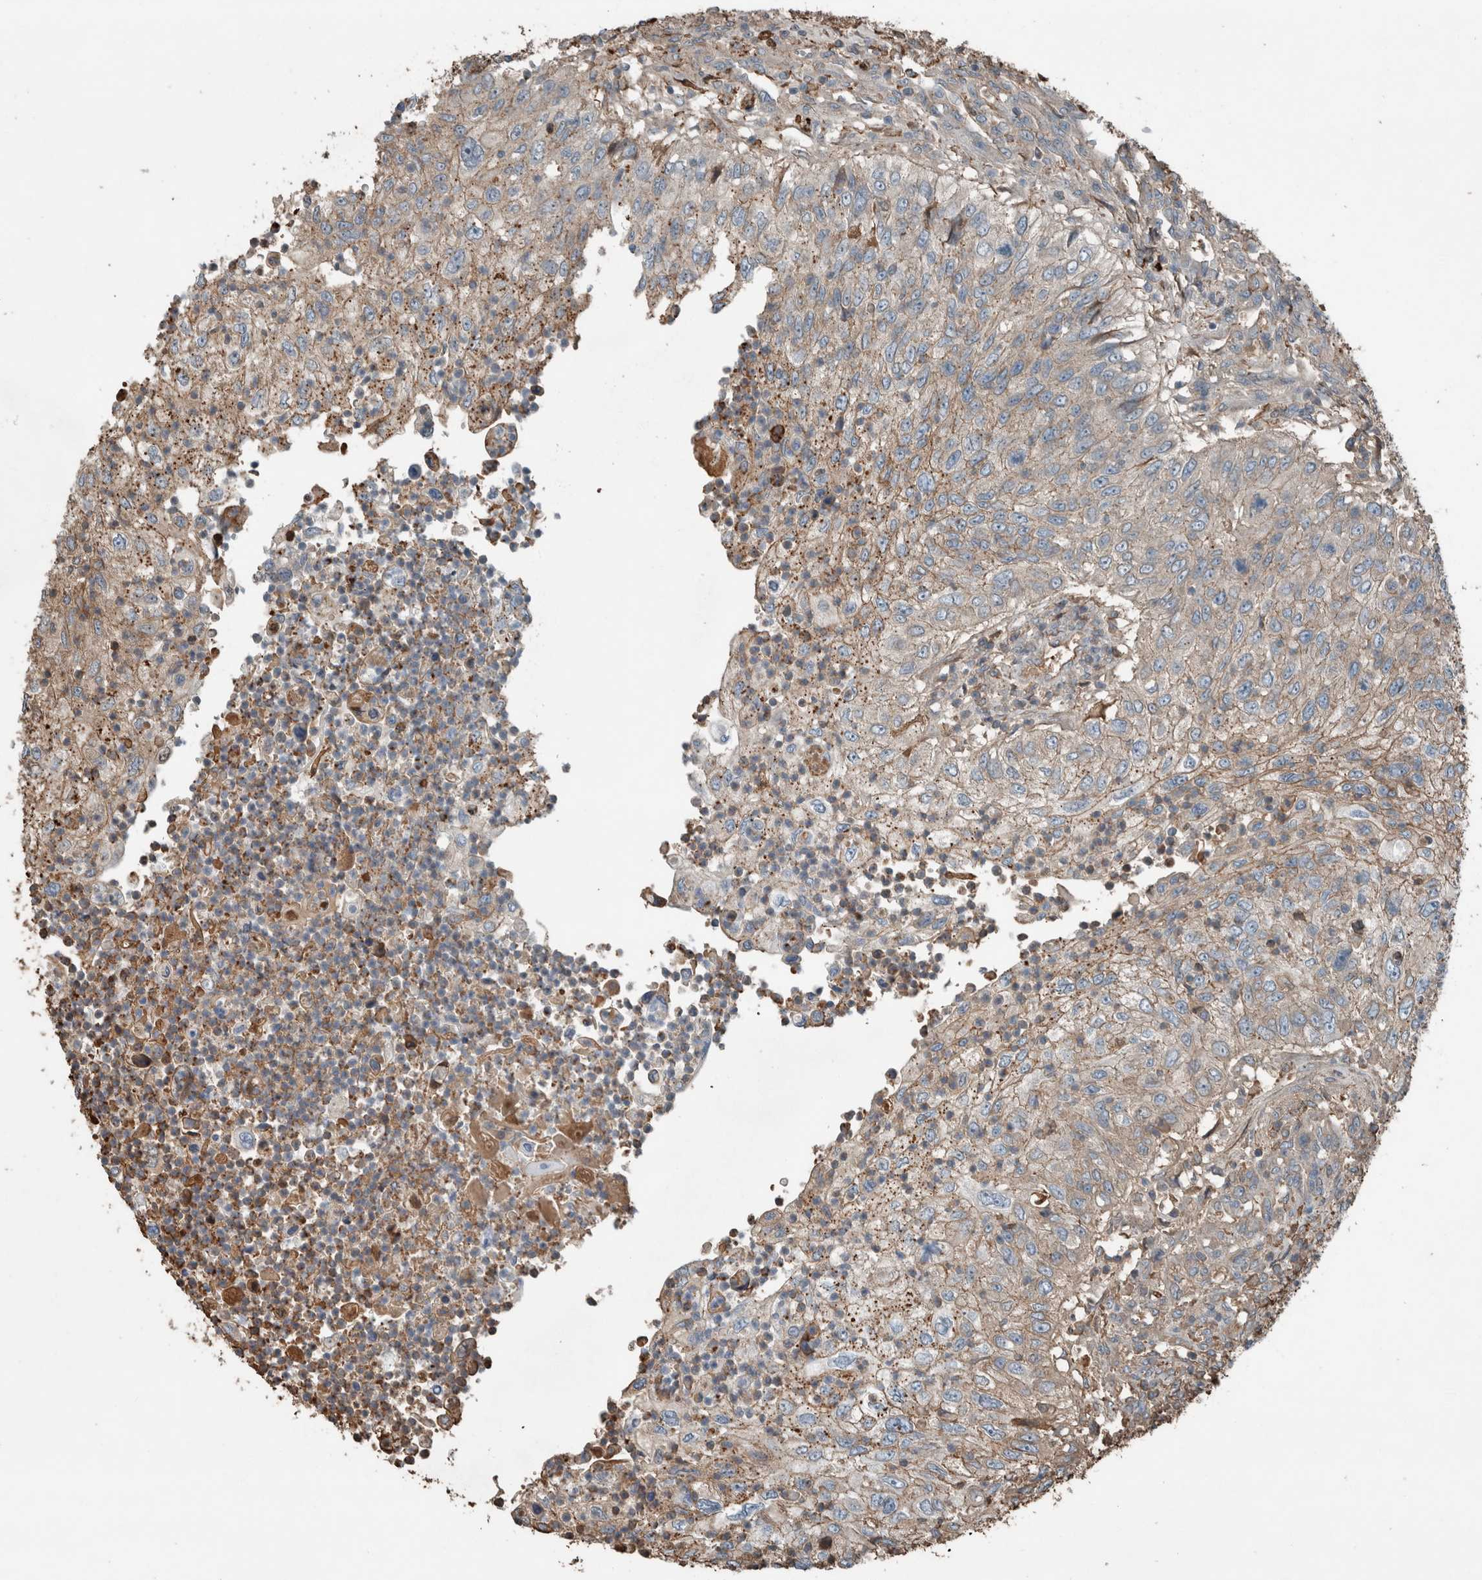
{"staining": {"intensity": "weak", "quantity": "25%-75%", "location": "cytoplasmic/membranous"}, "tissue": "urothelial cancer", "cell_type": "Tumor cells", "image_type": "cancer", "snomed": [{"axis": "morphology", "description": "Urothelial carcinoma, High grade"}, {"axis": "topography", "description": "Urinary bladder"}], "caption": "Human urothelial cancer stained for a protein (brown) reveals weak cytoplasmic/membranous positive expression in about 25%-75% of tumor cells.", "gene": "USP34", "patient": {"sex": "female", "age": 60}}